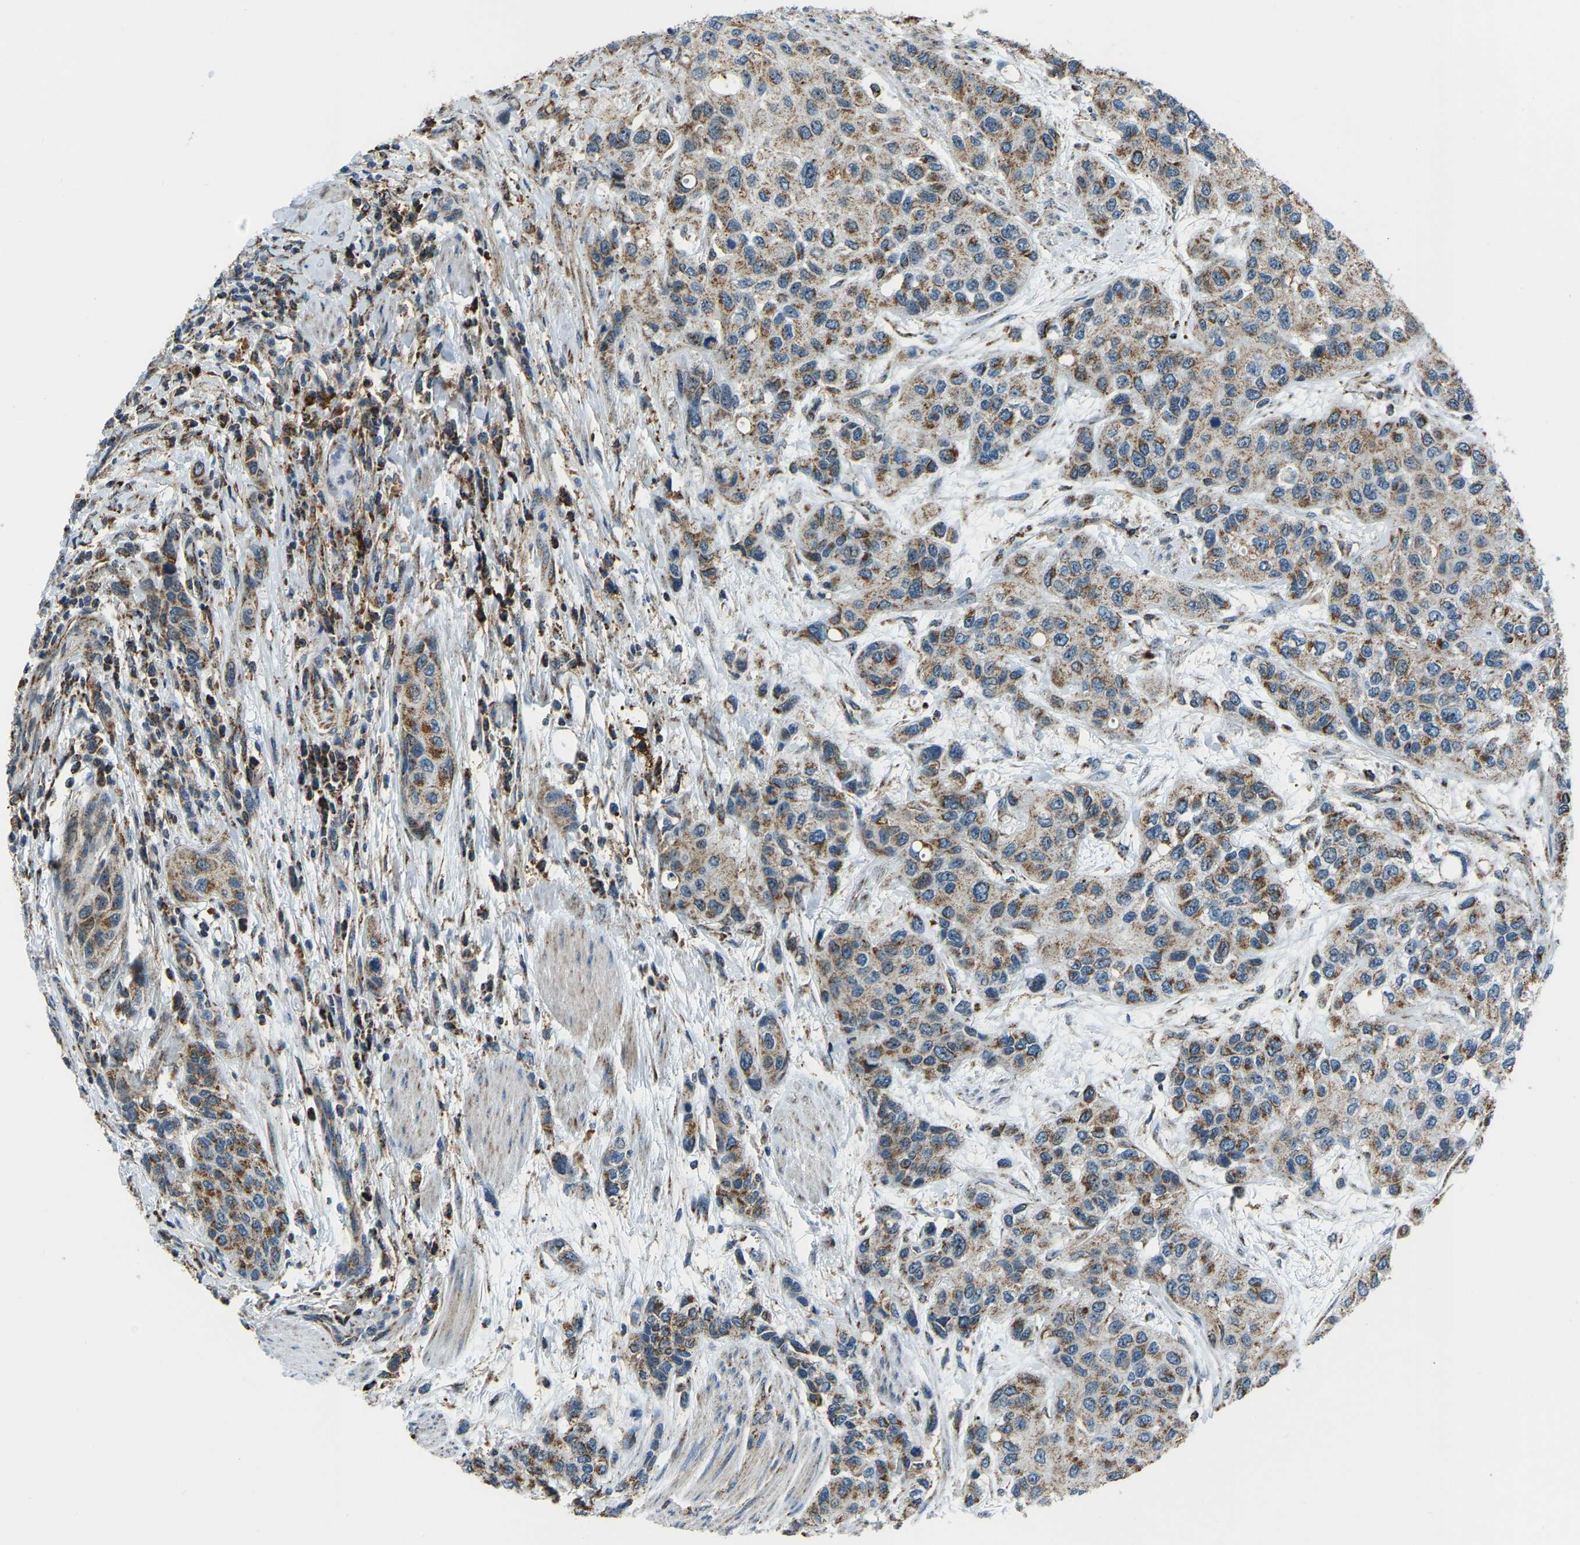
{"staining": {"intensity": "moderate", "quantity": ">75%", "location": "cytoplasmic/membranous"}, "tissue": "urothelial cancer", "cell_type": "Tumor cells", "image_type": "cancer", "snomed": [{"axis": "morphology", "description": "Urothelial carcinoma, High grade"}, {"axis": "topography", "description": "Urinary bladder"}], "caption": "Protein expression by IHC reveals moderate cytoplasmic/membranous expression in about >75% of tumor cells in urothelial carcinoma (high-grade).", "gene": "RBM33", "patient": {"sex": "female", "age": 56}}